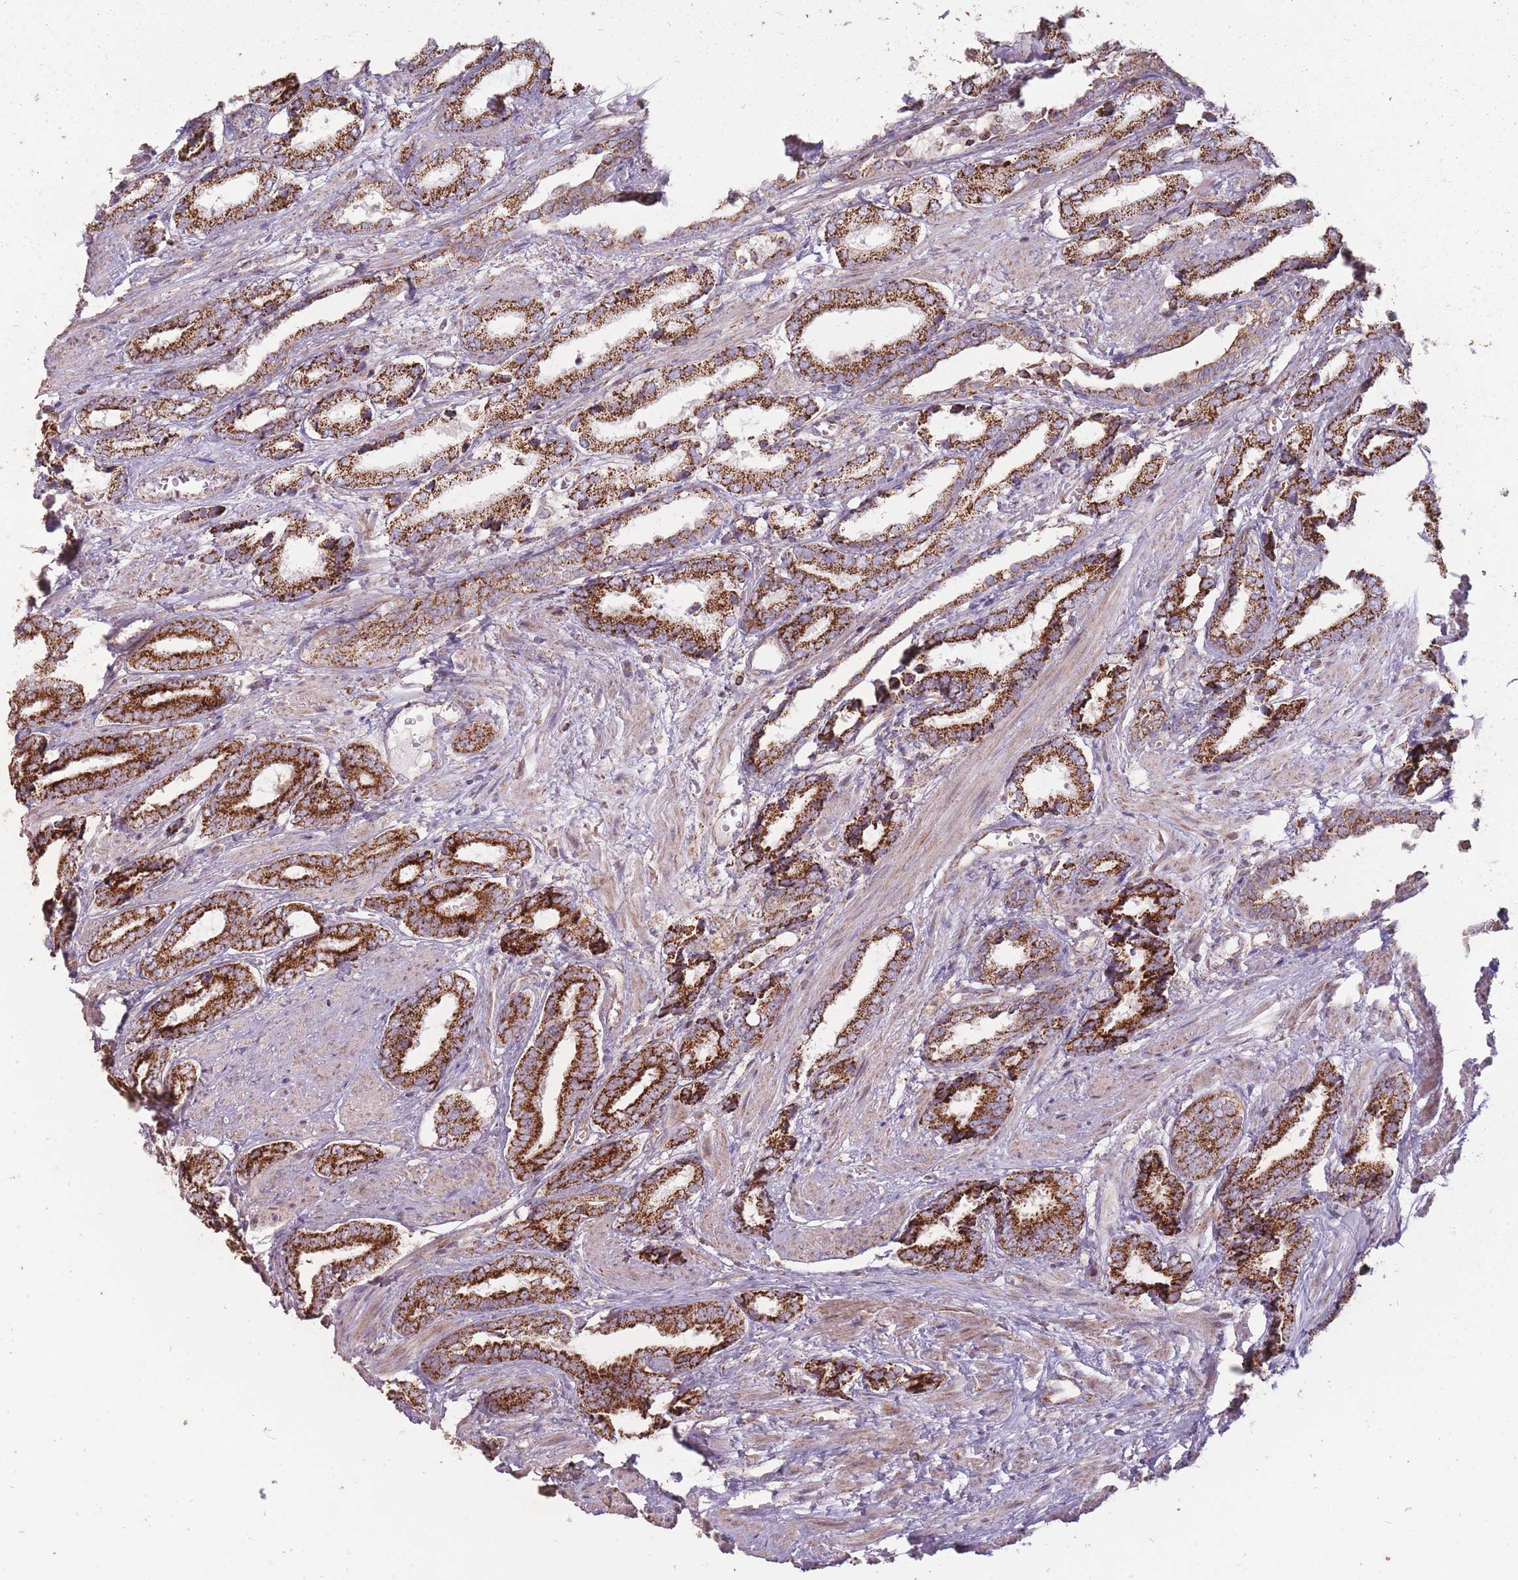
{"staining": {"intensity": "strong", "quantity": ">75%", "location": "cytoplasmic/membranous"}, "tissue": "prostate cancer", "cell_type": "Tumor cells", "image_type": "cancer", "snomed": [{"axis": "morphology", "description": "Adenocarcinoma, NOS"}, {"axis": "topography", "description": "Prostate and seminal vesicle, NOS"}], "caption": "DAB immunohistochemical staining of human prostate cancer displays strong cytoplasmic/membranous protein expression in approximately >75% of tumor cells. (brown staining indicates protein expression, while blue staining denotes nuclei).", "gene": "CNOT8", "patient": {"sex": "male", "age": 76}}